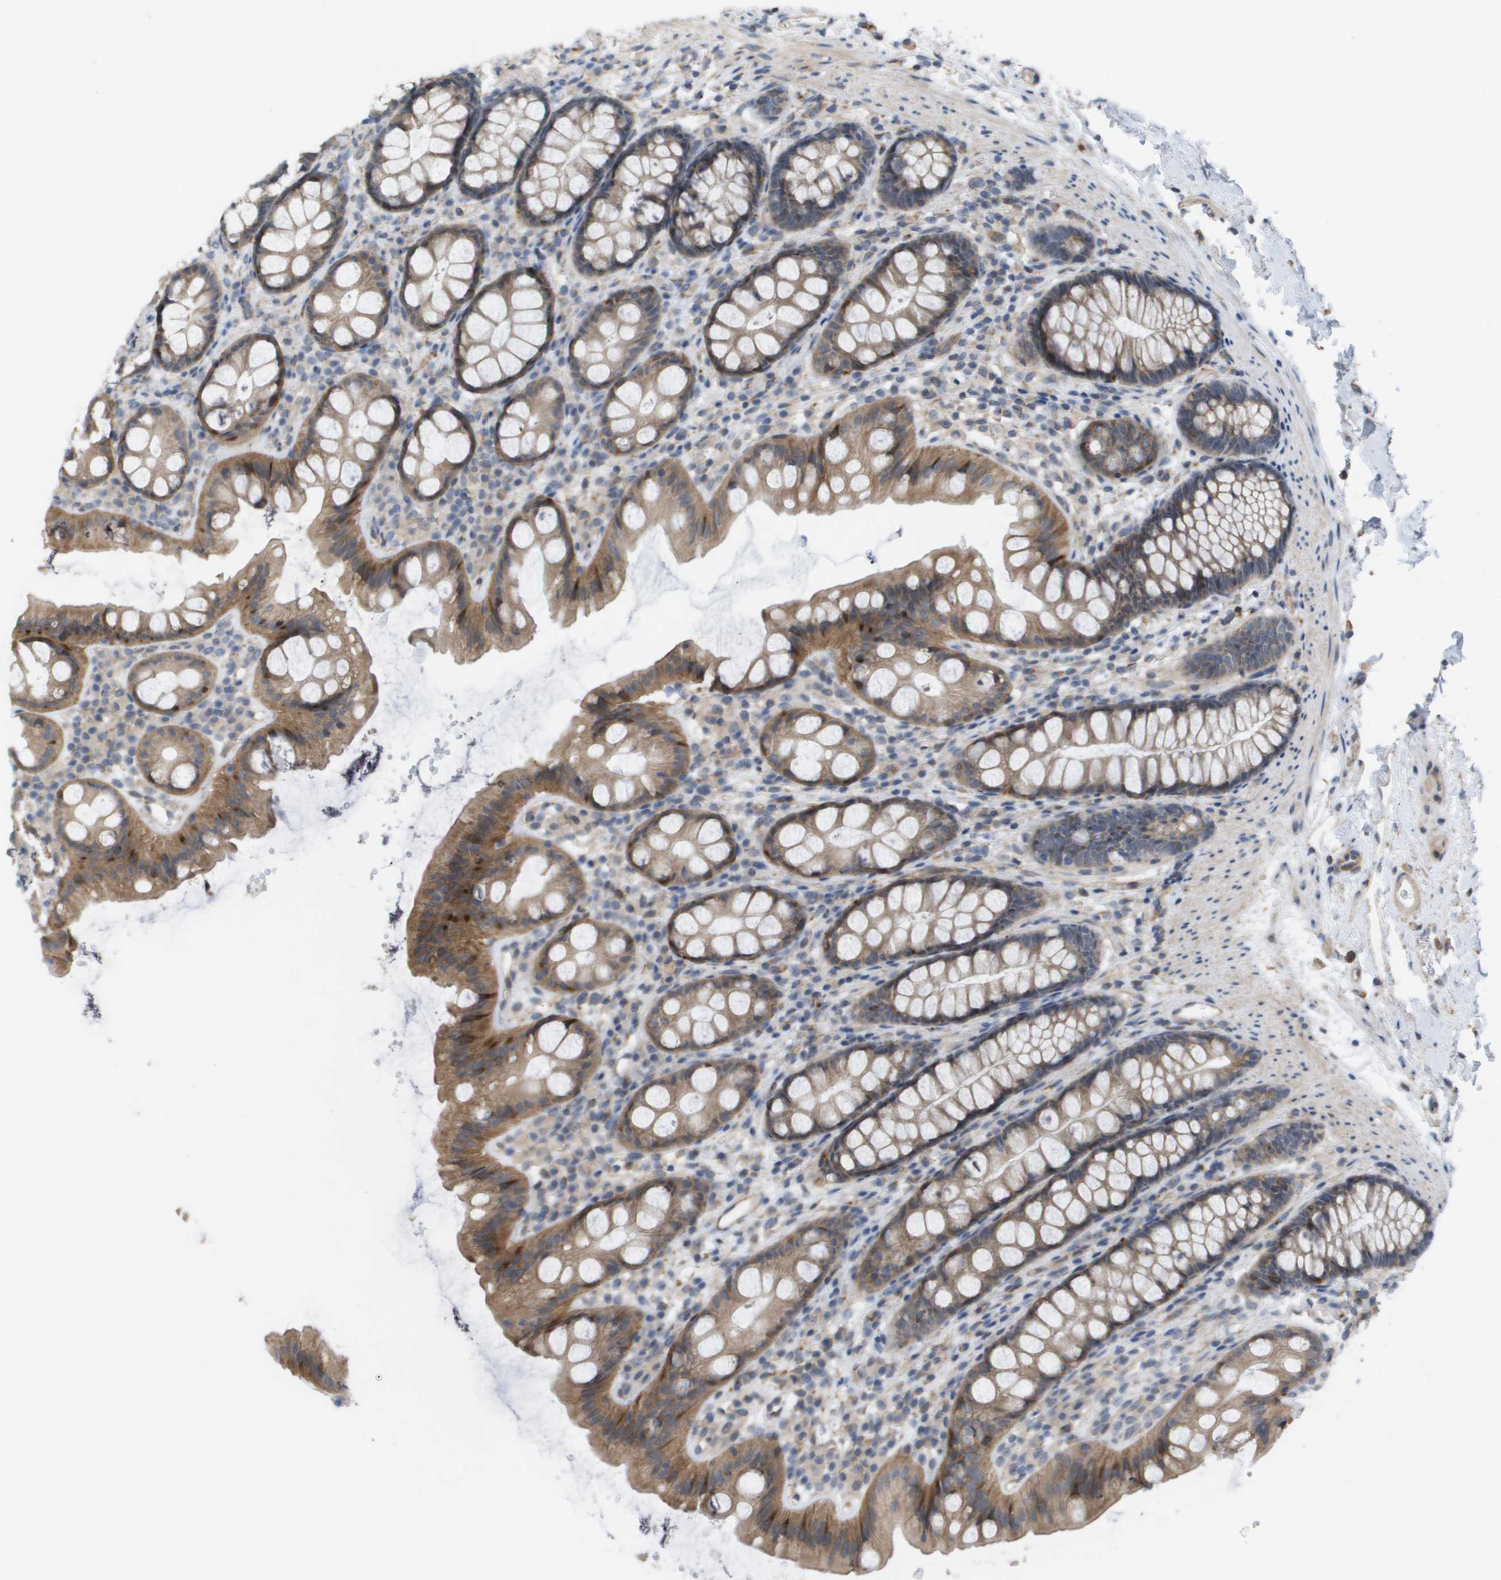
{"staining": {"intensity": "moderate", "quantity": ">75%", "location": "cytoplasmic/membranous"}, "tissue": "rectum", "cell_type": "Glandular cells", "image_type": "normal", "snomed": [{"axis": "morphology", "description": "Normal tissue, NOS"}, {"axis": "topography", "description": "Rectum"}], "caption": "A medium amount of moderate cytoplasmic/membranous positivity is identified in about >75% of glandular cells in benign rectum.", "gene": "MTARC2", "patient": {"sex": "female", "age": 65}}